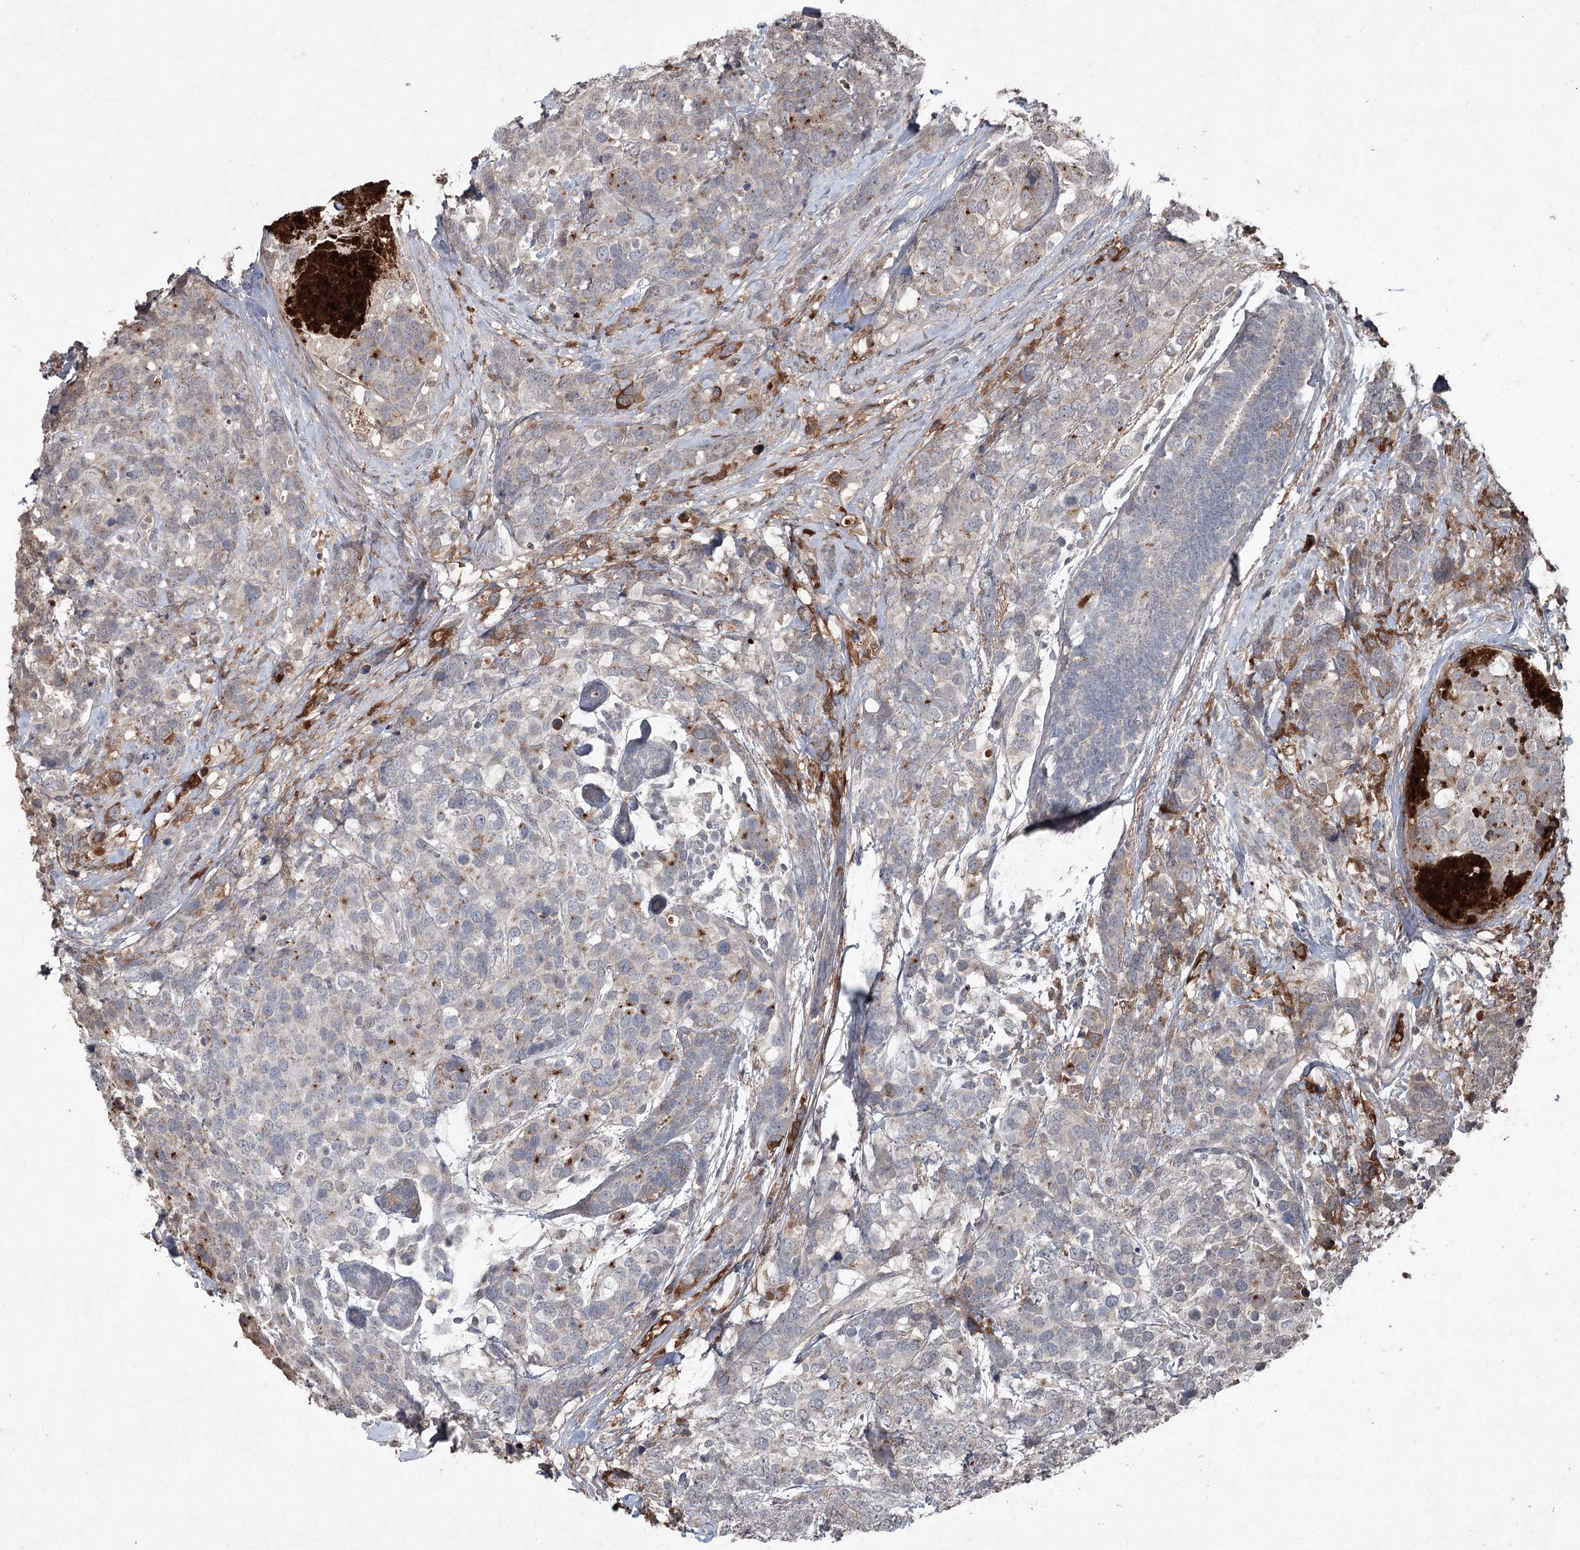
{"staining": {"intensity": "moderate", "quantity": "<25%", "location": "cytoplasmic/membranous"}, "tissue": "breast cancer", "cell_type": "Tumor cells", "image_type": "cancer", "snomed": [{"axis": "morphology", "description": "Lobular carcinoma"}, {"axis": "topography", "description": "Breast"}], "caption": "An image of breast lobular carcinoma stained for a protein demonstrates moderate cytoplasmic/membranous brown staining in tumor cells. (DAB IHC, brown staining for protein, blue staining for nuclei).", "gene": "PGLYRP2", "patient": {"sex": "female", "age": 59}}